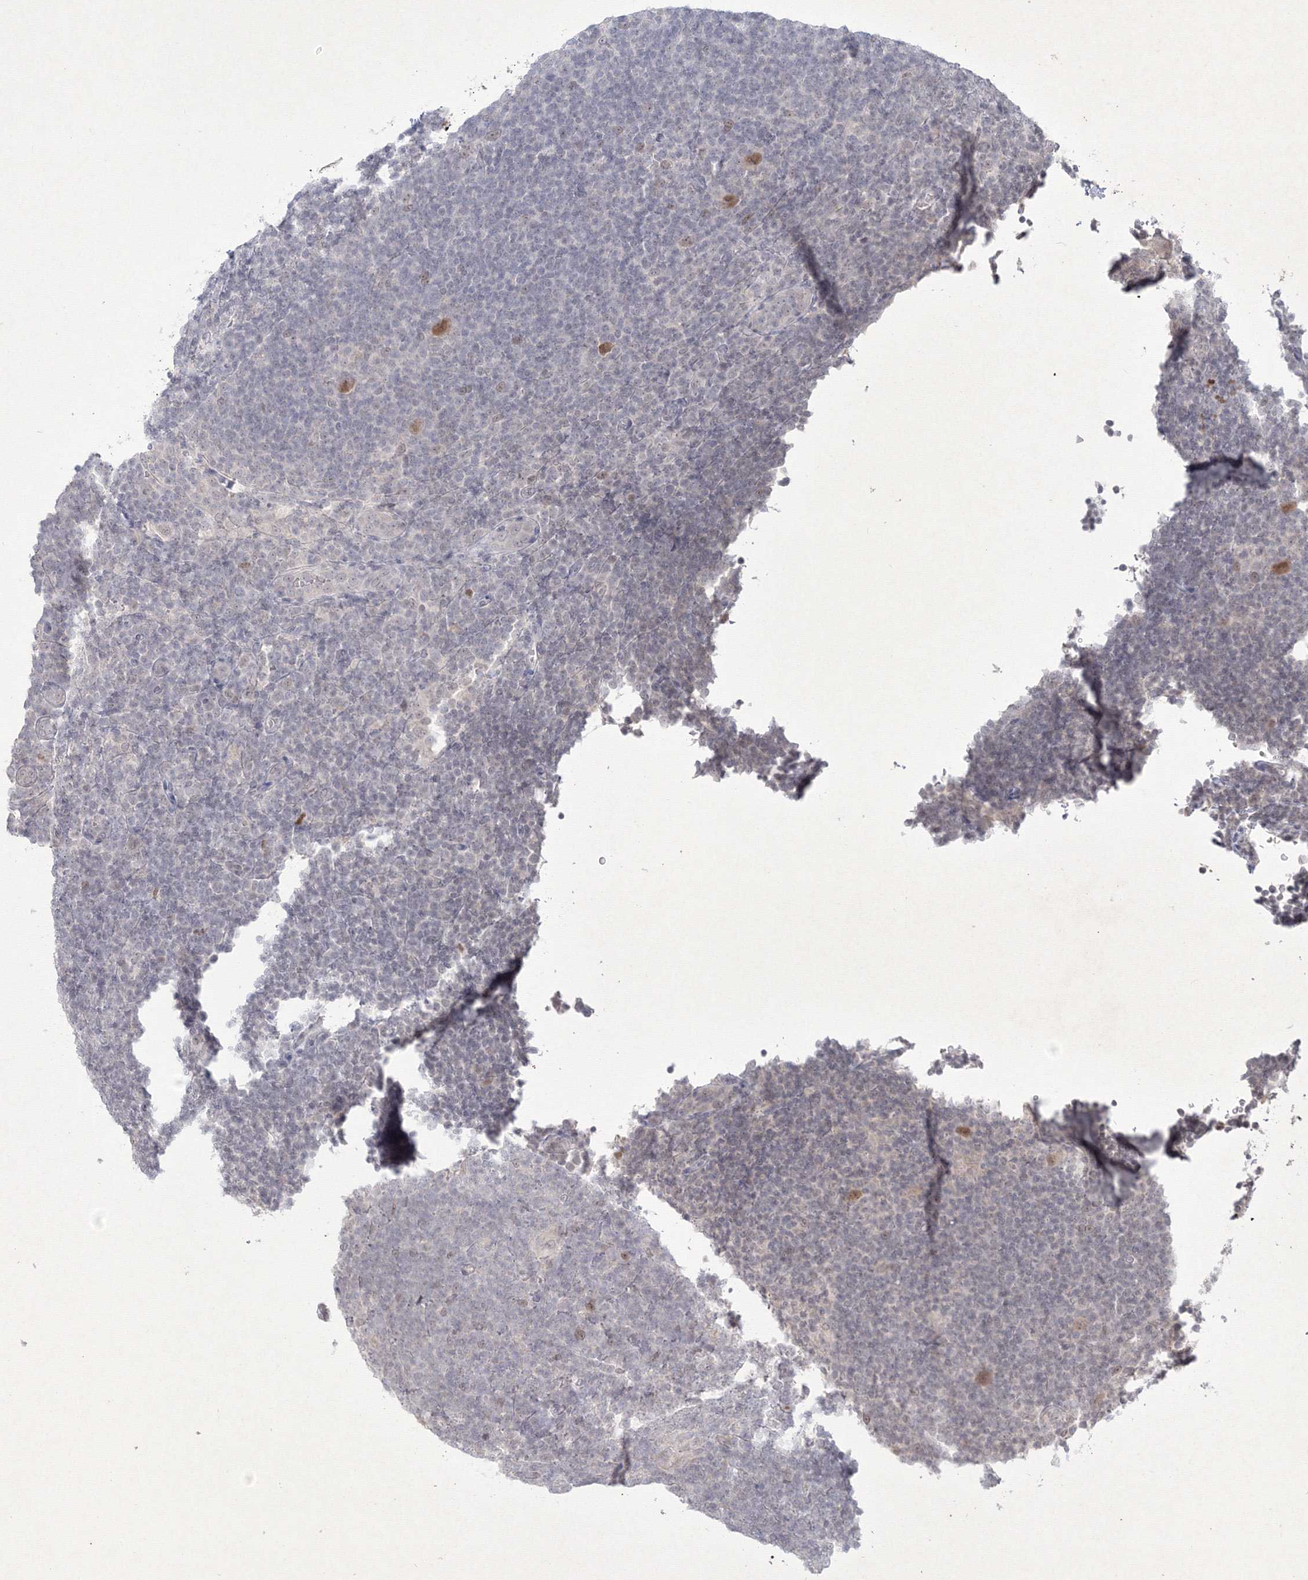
{"staining": {"intensity": "moderate", "quantity": ">75%", "location": "nuclear"}, "tissue": "lymphoma", "cell_type": "Tumor cells", "image_type": "cancer", "snomed": [{"axis": "morphology", "description": "Hodgkin's disease, NOS"}, {"axis": "topography", "description": "Lymph node"}], "caption": "Immunohistochemistry (IHC) photomicrograph of human lymphoma stained for a protein (brown), which displays medium levels of moderate nuclear positivity in approximately >75% of tumor cells.", "gene": "NXPE3", "patient": {"sex": "female", "age": 57}}